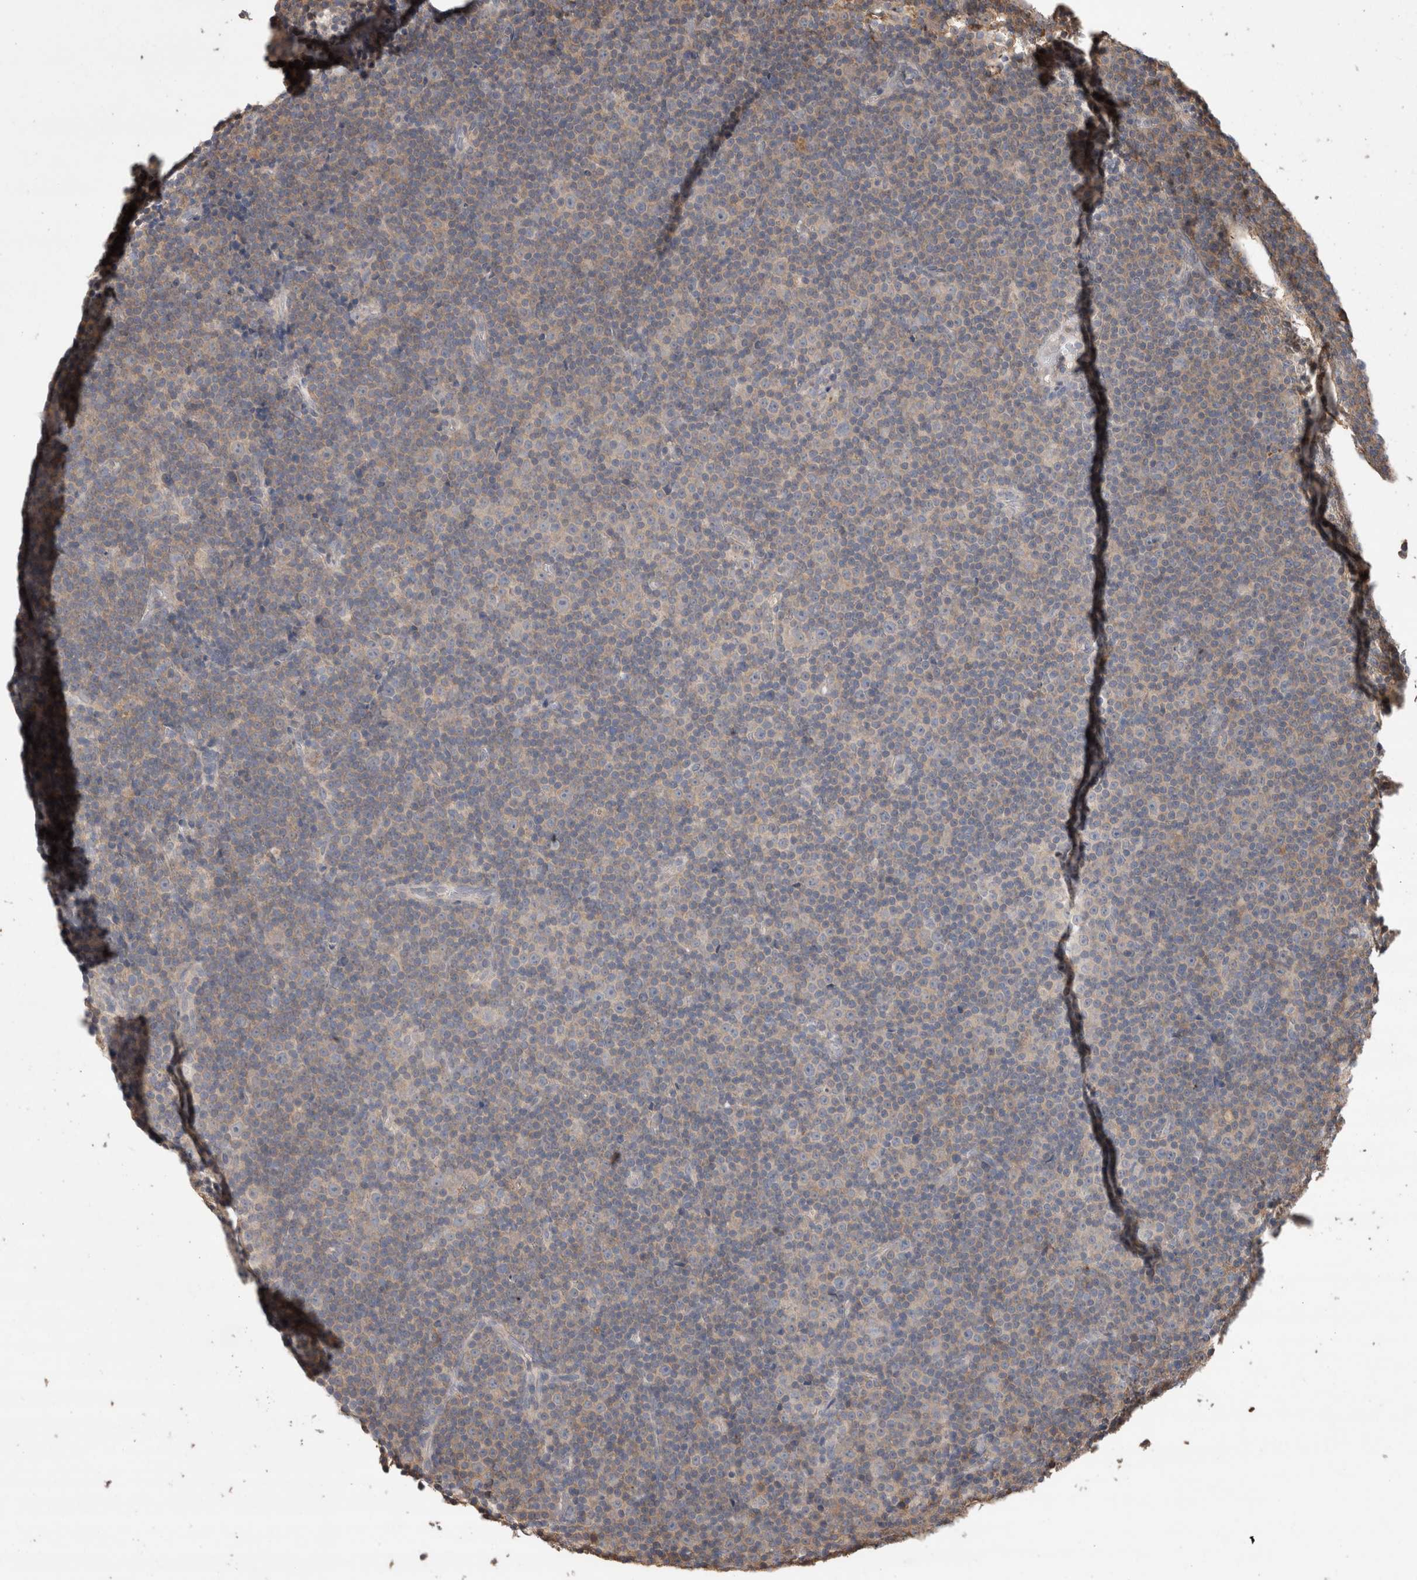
{"staining": {"intensity": "weak", "quantity": "25%-75%", "location": "cytoplasmic/membranous"}, "tissue": "lymphoma", "cell_type": "Tumor cells", "image_type": "cancer", "snomed": [{"axis": "morphology", "description": "Malignant lymphoma, non-Hodgkin's type, Low grade"}, {"axis": "topography", "description": "Lymph node"}], "caption": "Malignant lymphoma, non-Hodgkin's type (low-grade) tissue reveals weak cytoplasmic/membranous expression in approximately 25%-75% of tumor cells, visualized by immunohistochemistry. Using DAB (brown) and hematoxylin (blue) stains, captured at high magnification using brightfield microscopy.", "gene": "TRIM5", "patient": {"sex": "female", "age": 67}}